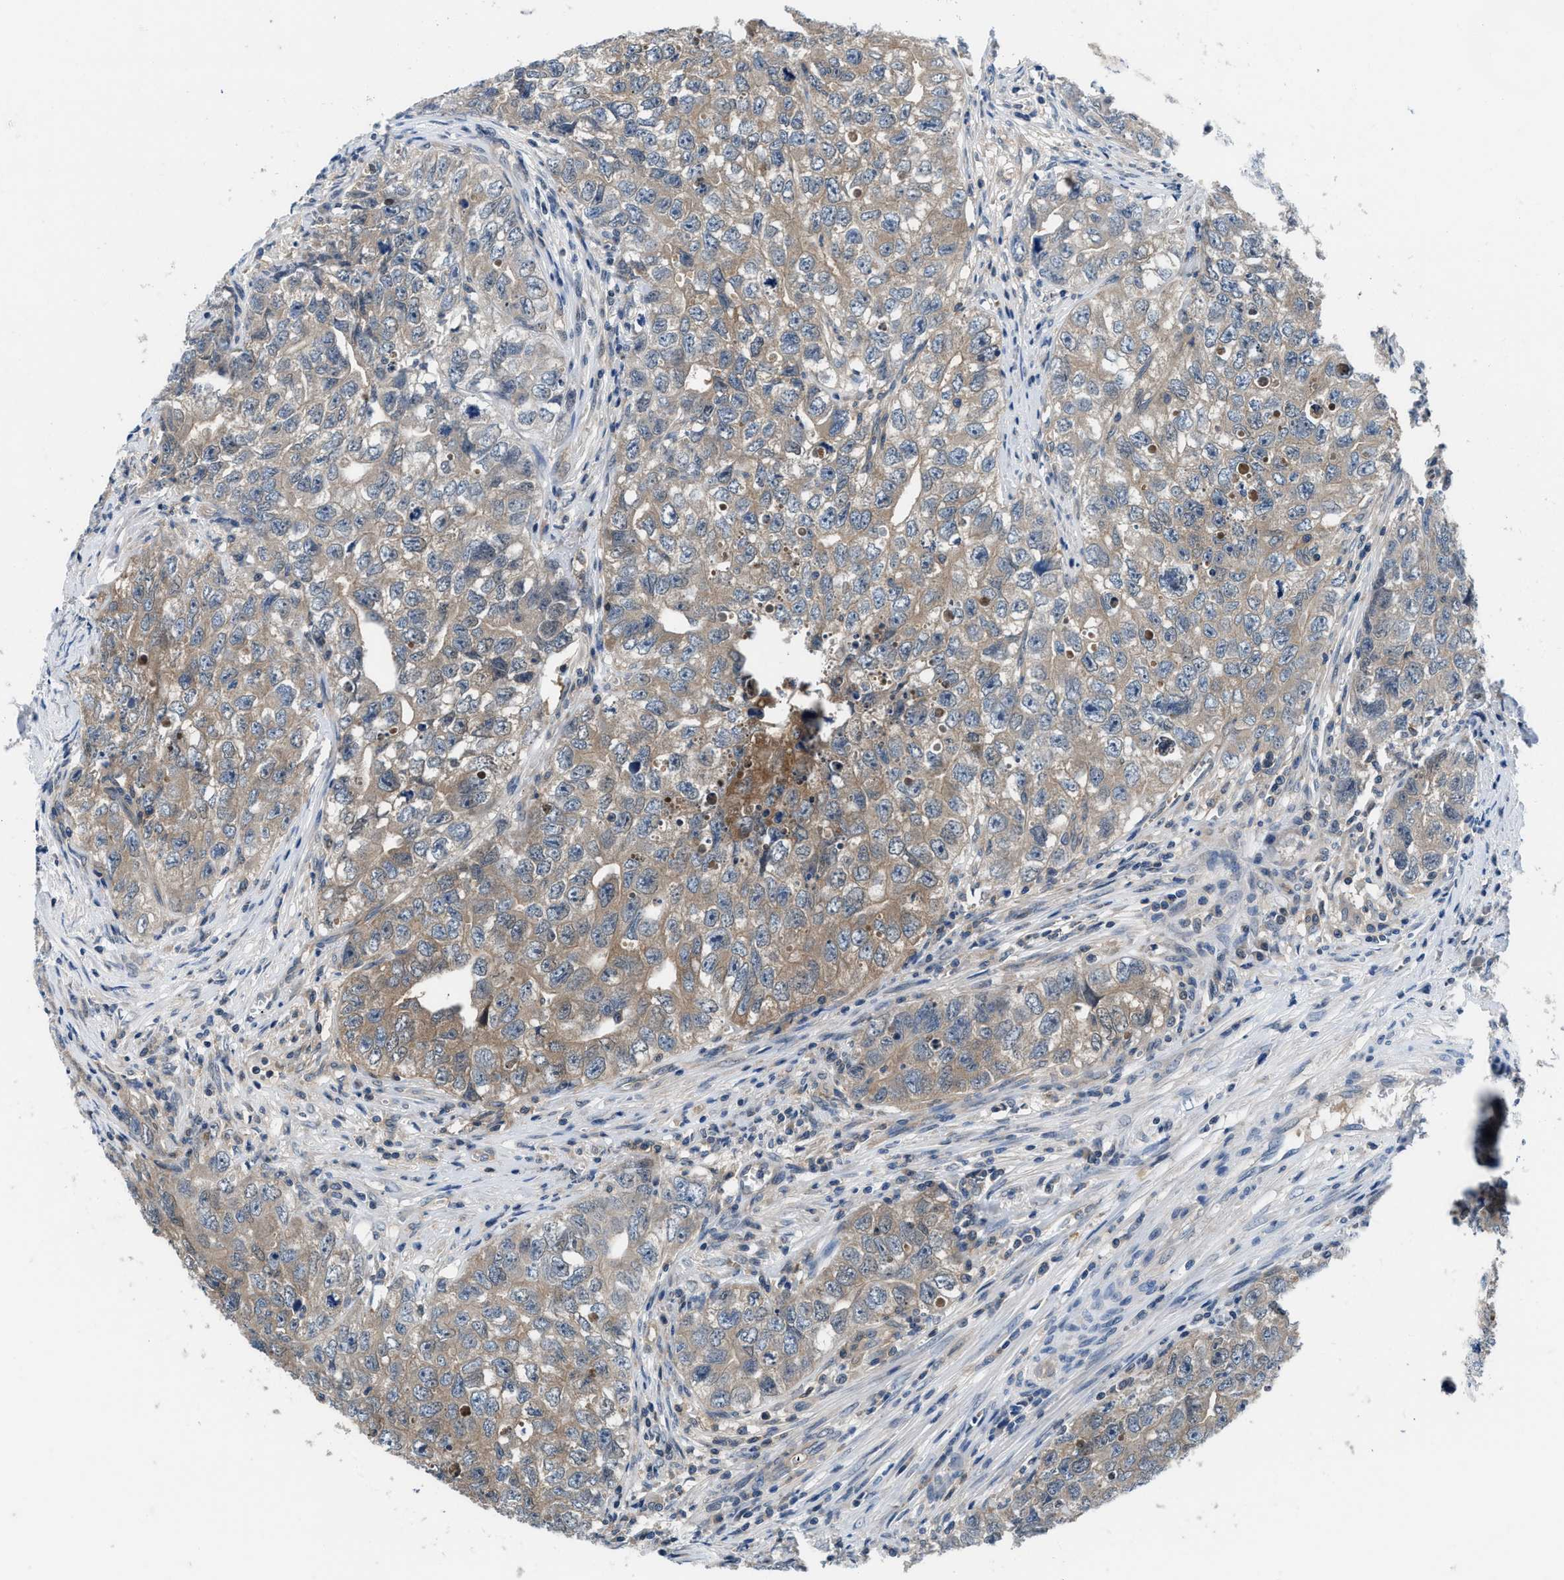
{"staining": {"intensity": "weak", "quantity": ">75%", "location": "cytoplasmic/membranous"}, "tissue": "testis cancer", "cell_type": "Tumor cells", "image_type": "cancer", "snomed": [{"axis": "morphology", "description": "Seminoma, NOS"}, {"axis": "morphology", "description": "Carcinoma, Embryonal, NOS"}, {"axis": "topography", "description": "Testis"}], "caption": "This micrograph reveals seminoma (testis) stained with immunohistochemistry to label a protein in brown. The cytoplasmic/membranous of tumor cells show weak positivity for the protein. Nuclei are counter-stained blue.", "gene": "NUDT5", "patient": {"sex": "male", "age": 43}}